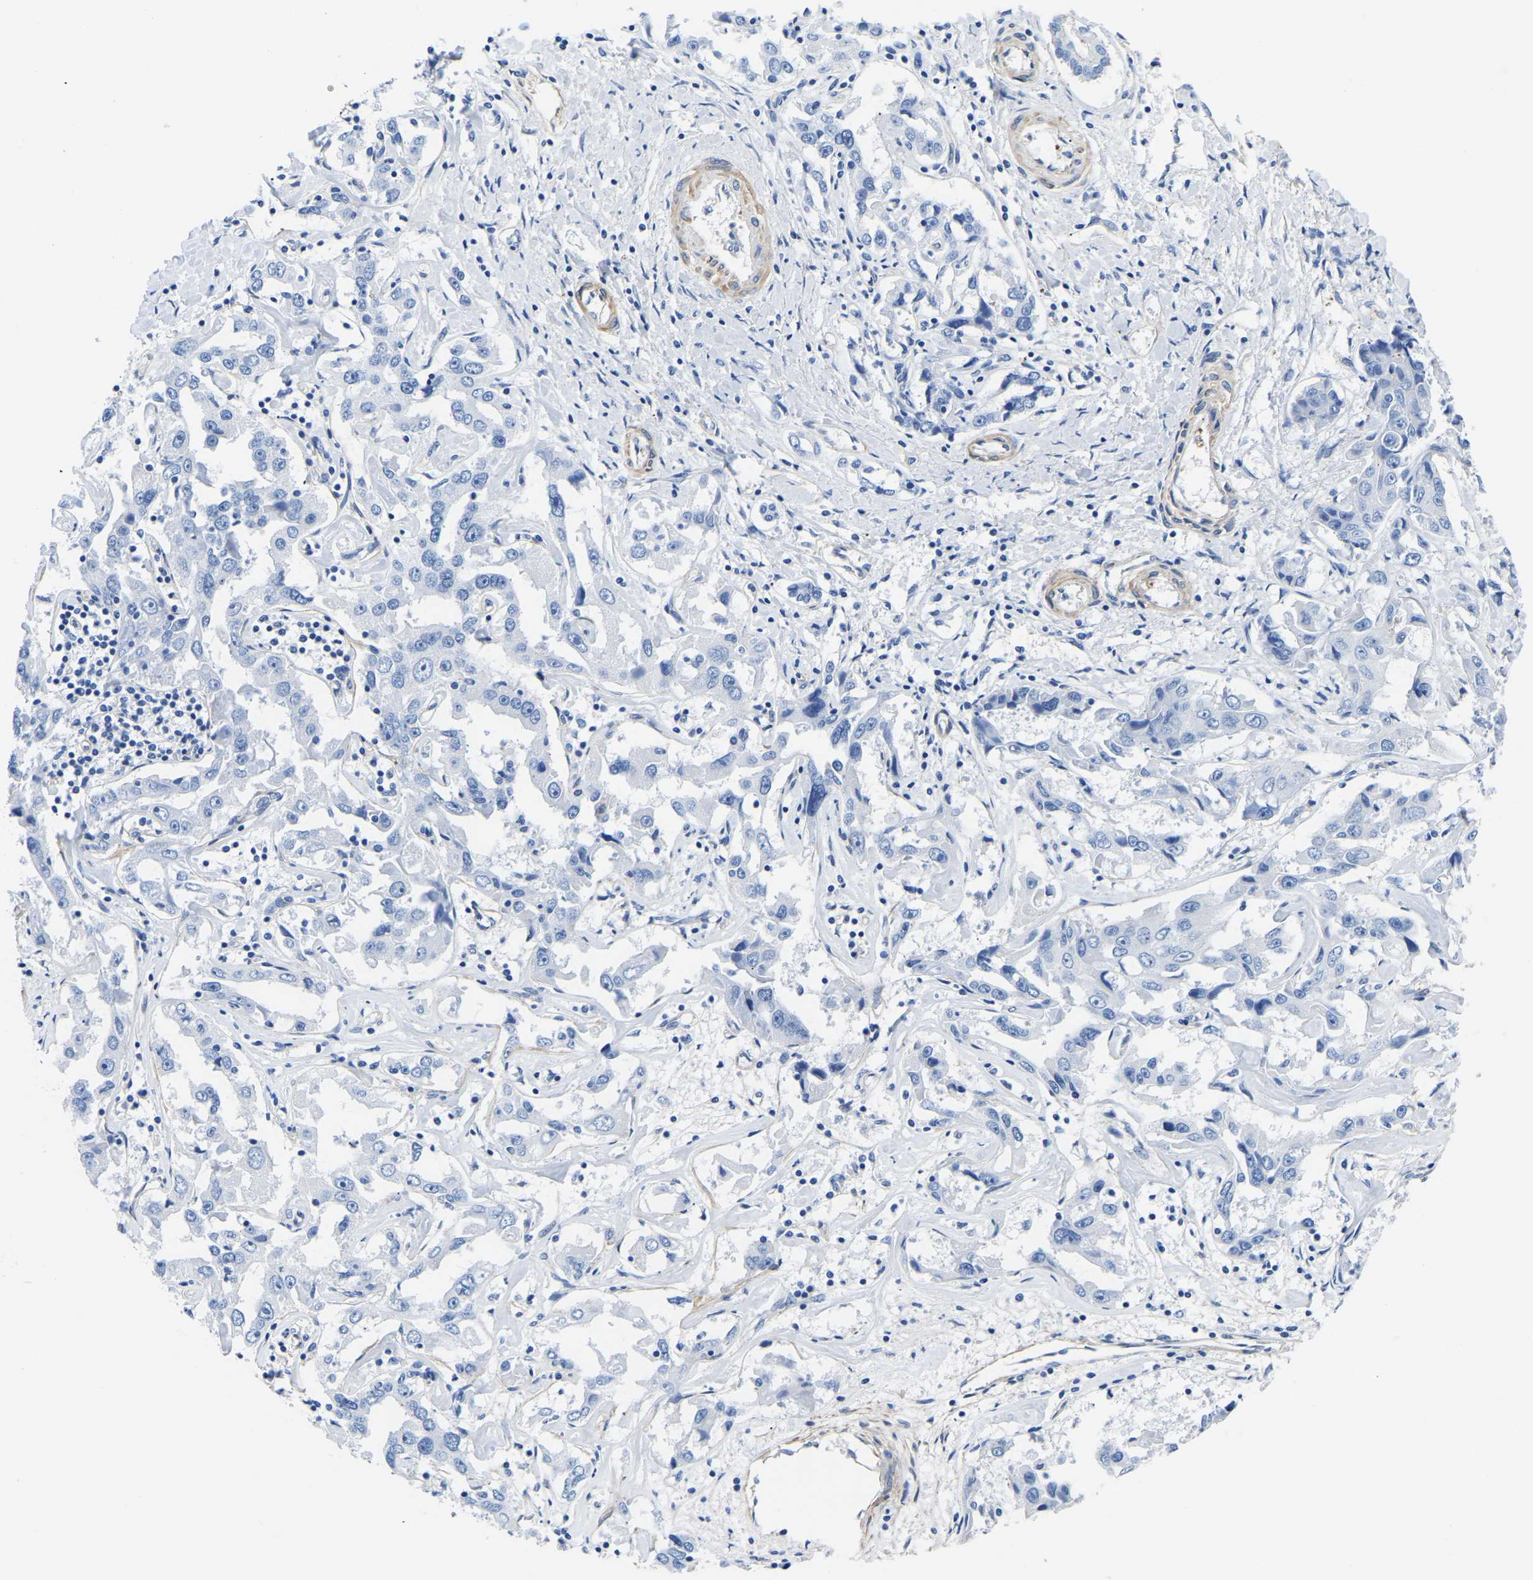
{"staining": {"intensity": "negative", "quantity": "none", "location": "none"}, "tissue": "liver cancer", "cell_type": "Tumor cells", "image_type": "cancer", "snomed": [{"axis": "morphology", "description": "Cholangiocarcinoma"}, {"axis": "topography", "description": "Liver"}], "caption": "Tumor cells are negative for brown protein staining in liver cancer.", "gene": "UPK3A", "patient": {"sex": "male", "age": 59}}